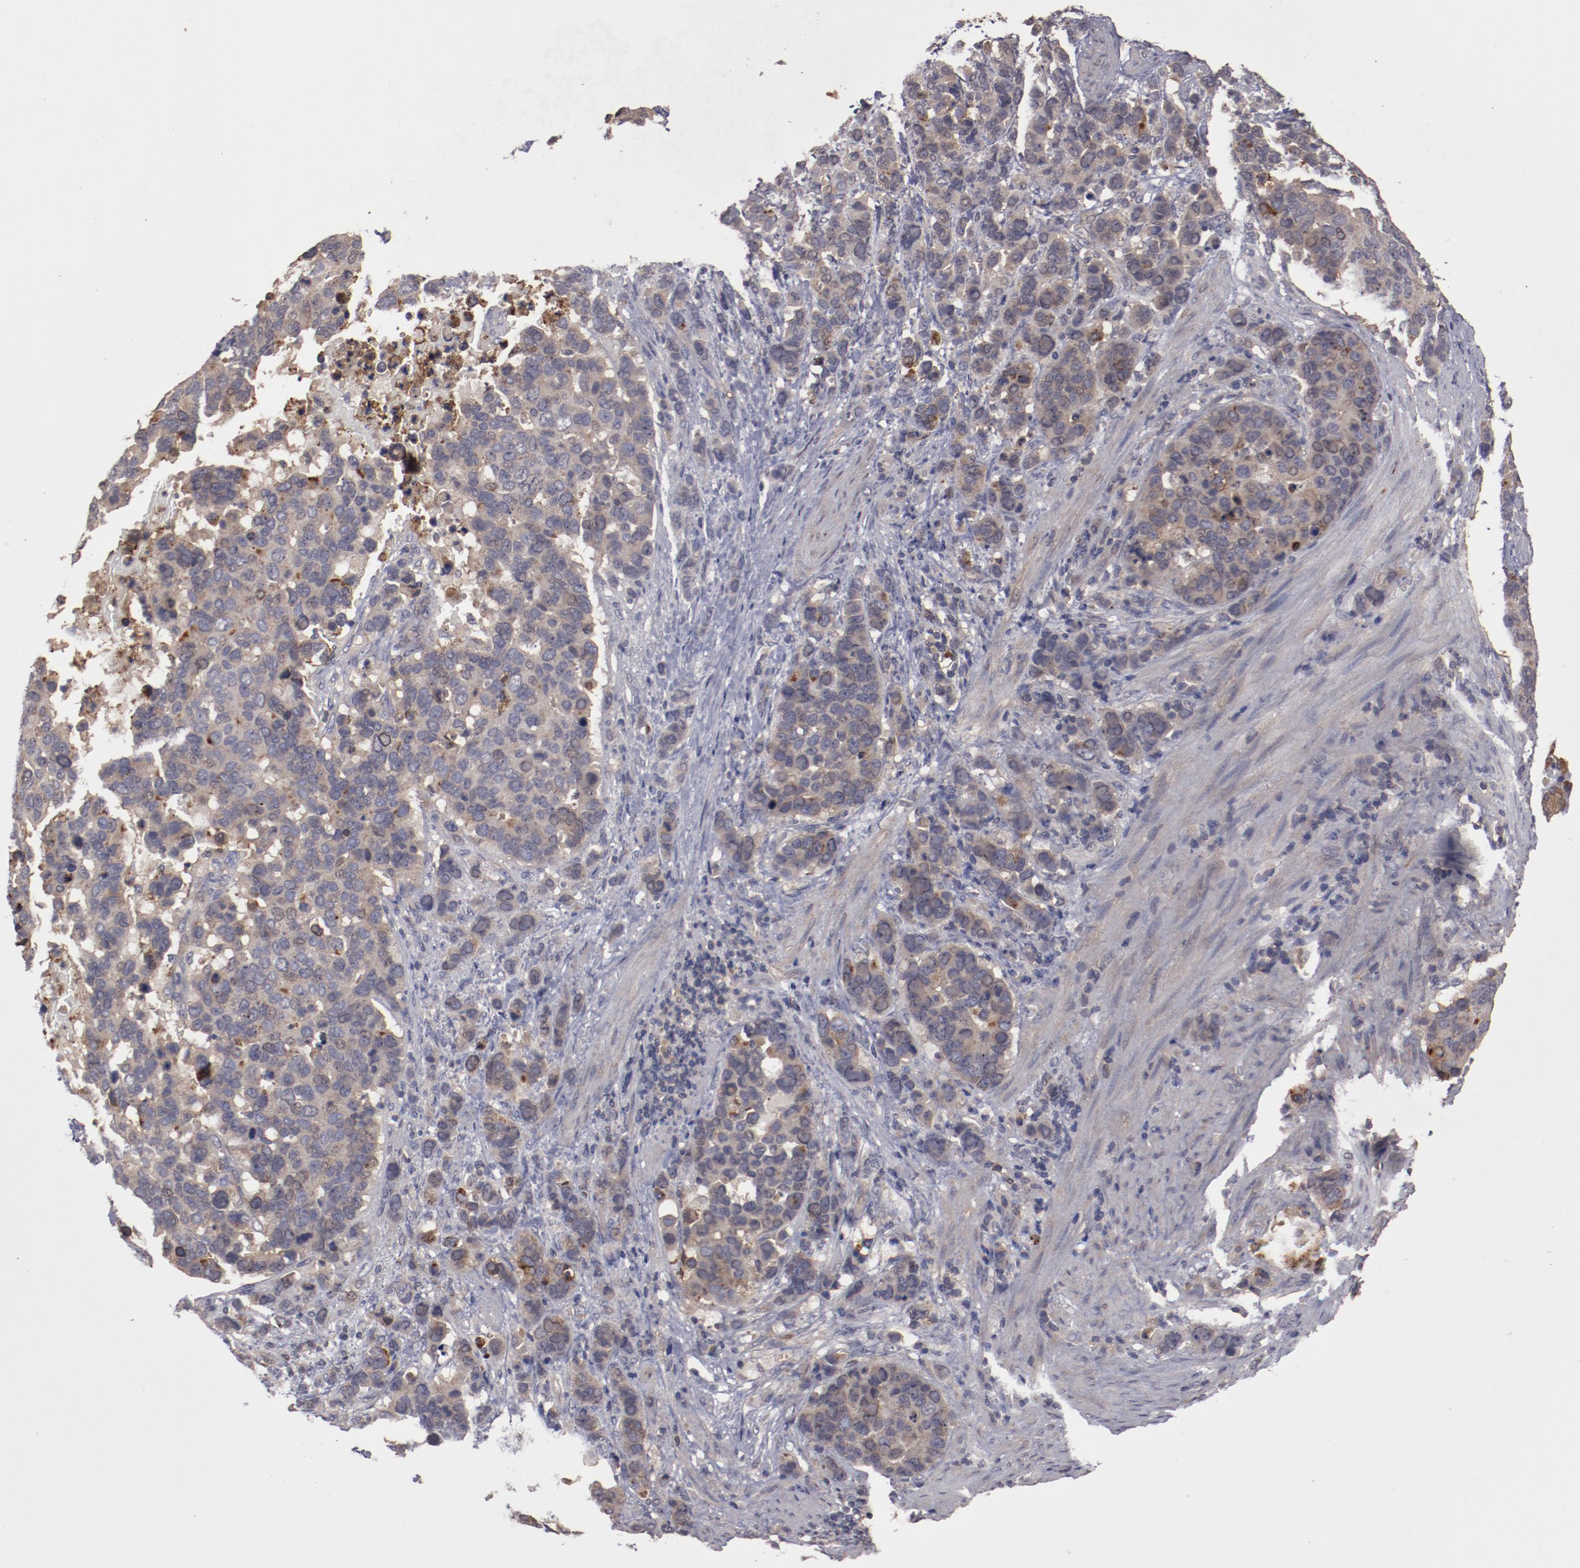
{"staining": {"intensity": "weak", "quantity": ">75%", "location": "cytoplasmic/membranous"}, "tissue": "stomach cancer", "cell_type": "Tumor cells", "image_type": "cancer", "snomed": [{"axis": "morphology", "description": "Adenocarcinoma, NOS"}, {"axis": "topography", "description": "Stomach, upper"}], "caption": "Weak cytoplasmic/membranous protein expression is appreciated in about >75% of tumor cells in stomach cancer (adenocarcinoma). (DAB = brown stain, brightfield microscopy at high magnification).", "gene": "LRRC75B", "patient": {"sex": "male", "age": 71}}